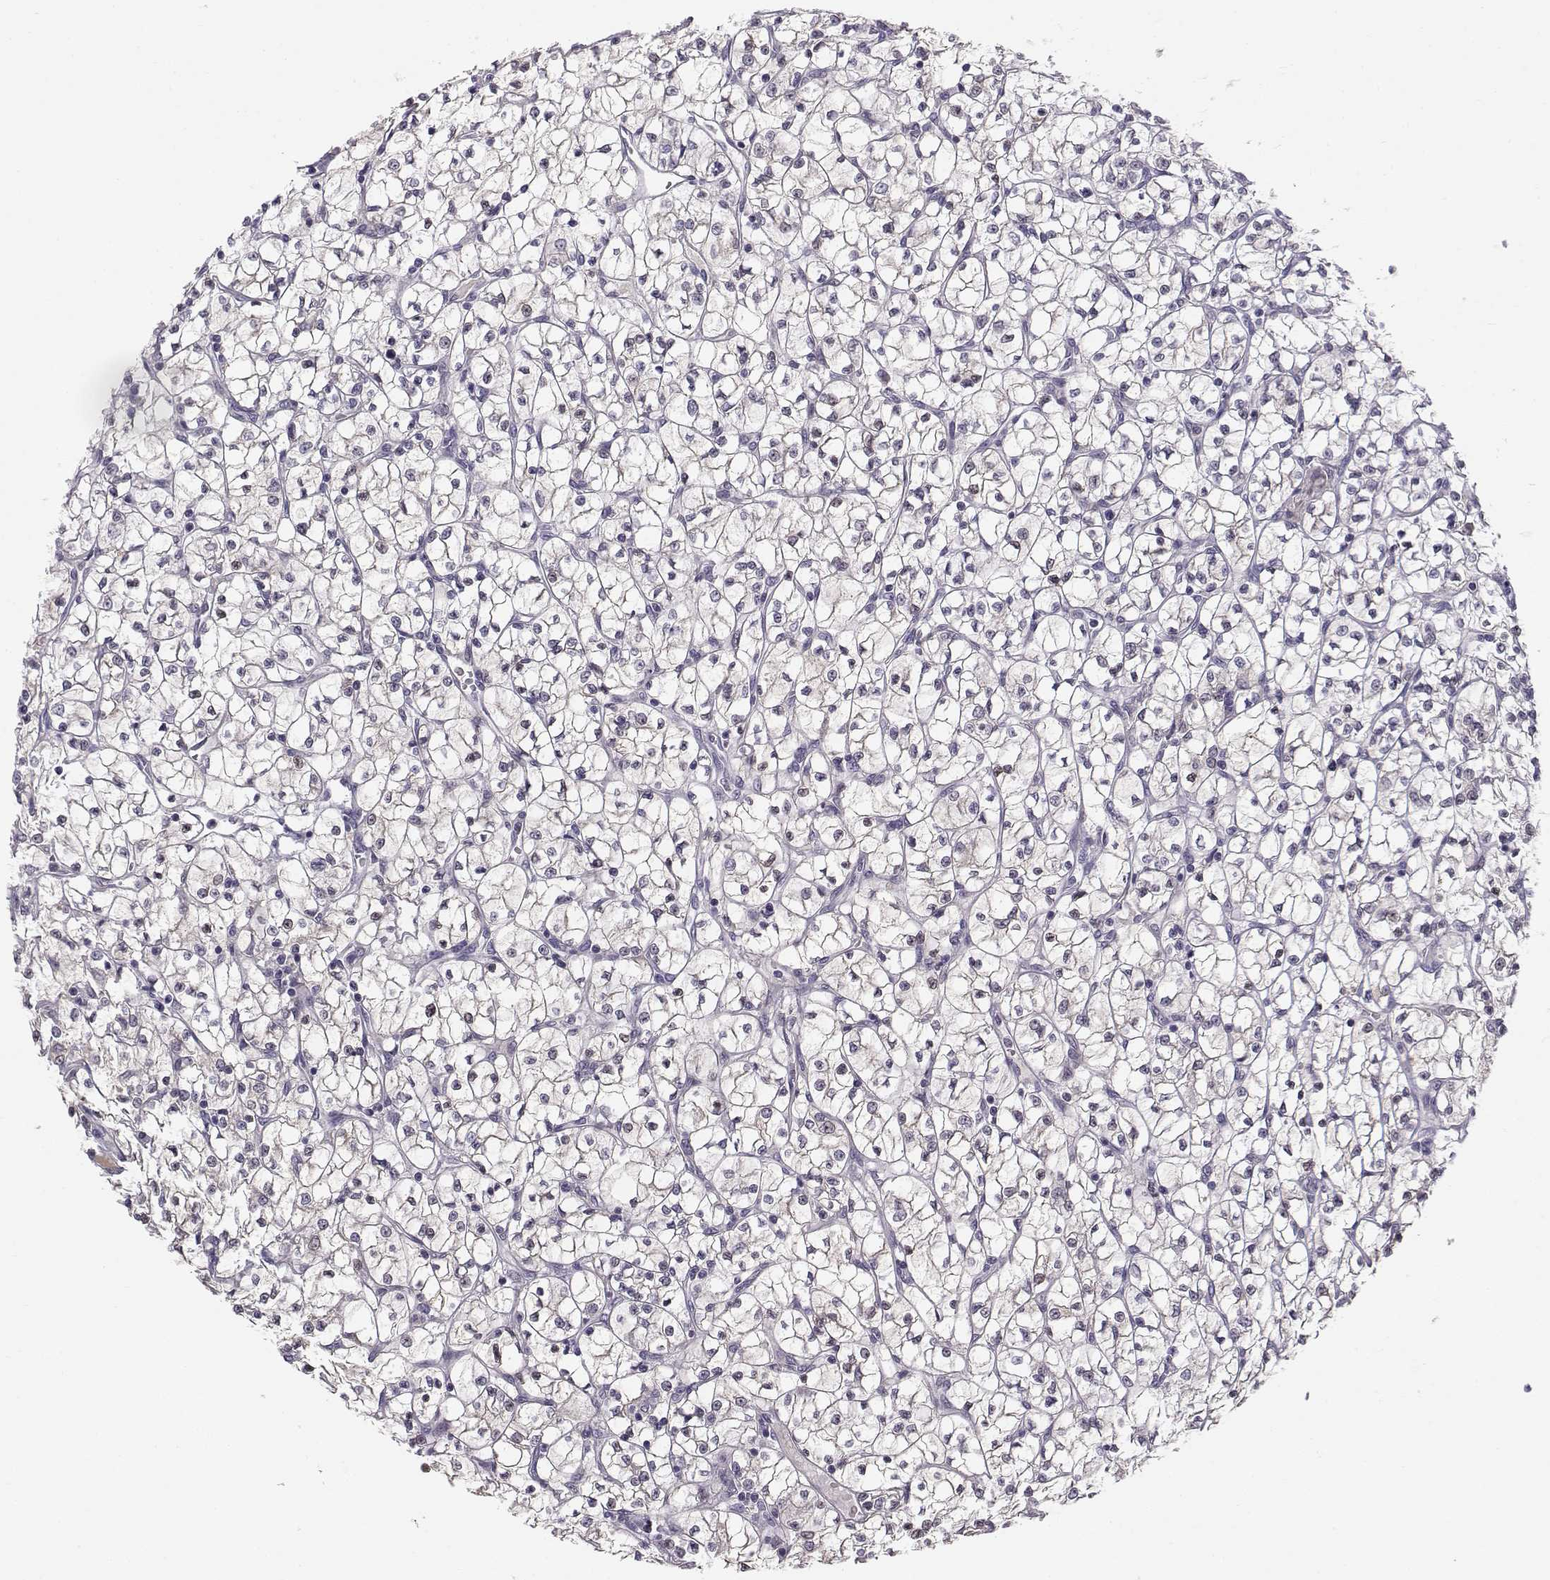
{"staining": {"intensity": "negative", "quantity": "none", "location": "none"}, "tissue": "renal cancer", "cell_type": "Tumor cells", "image_type": "cancer", "snomed": [{"axis": "morphology", "description": "Adenocarcinoma, NOS"}, {"axis": "topography", "description": "Kidney"}], "caption": "IHC of renal cancer displays no expression in tumor cells.", "gene": "ACSL6", "patient": {"sex": "female", "age": 64}}